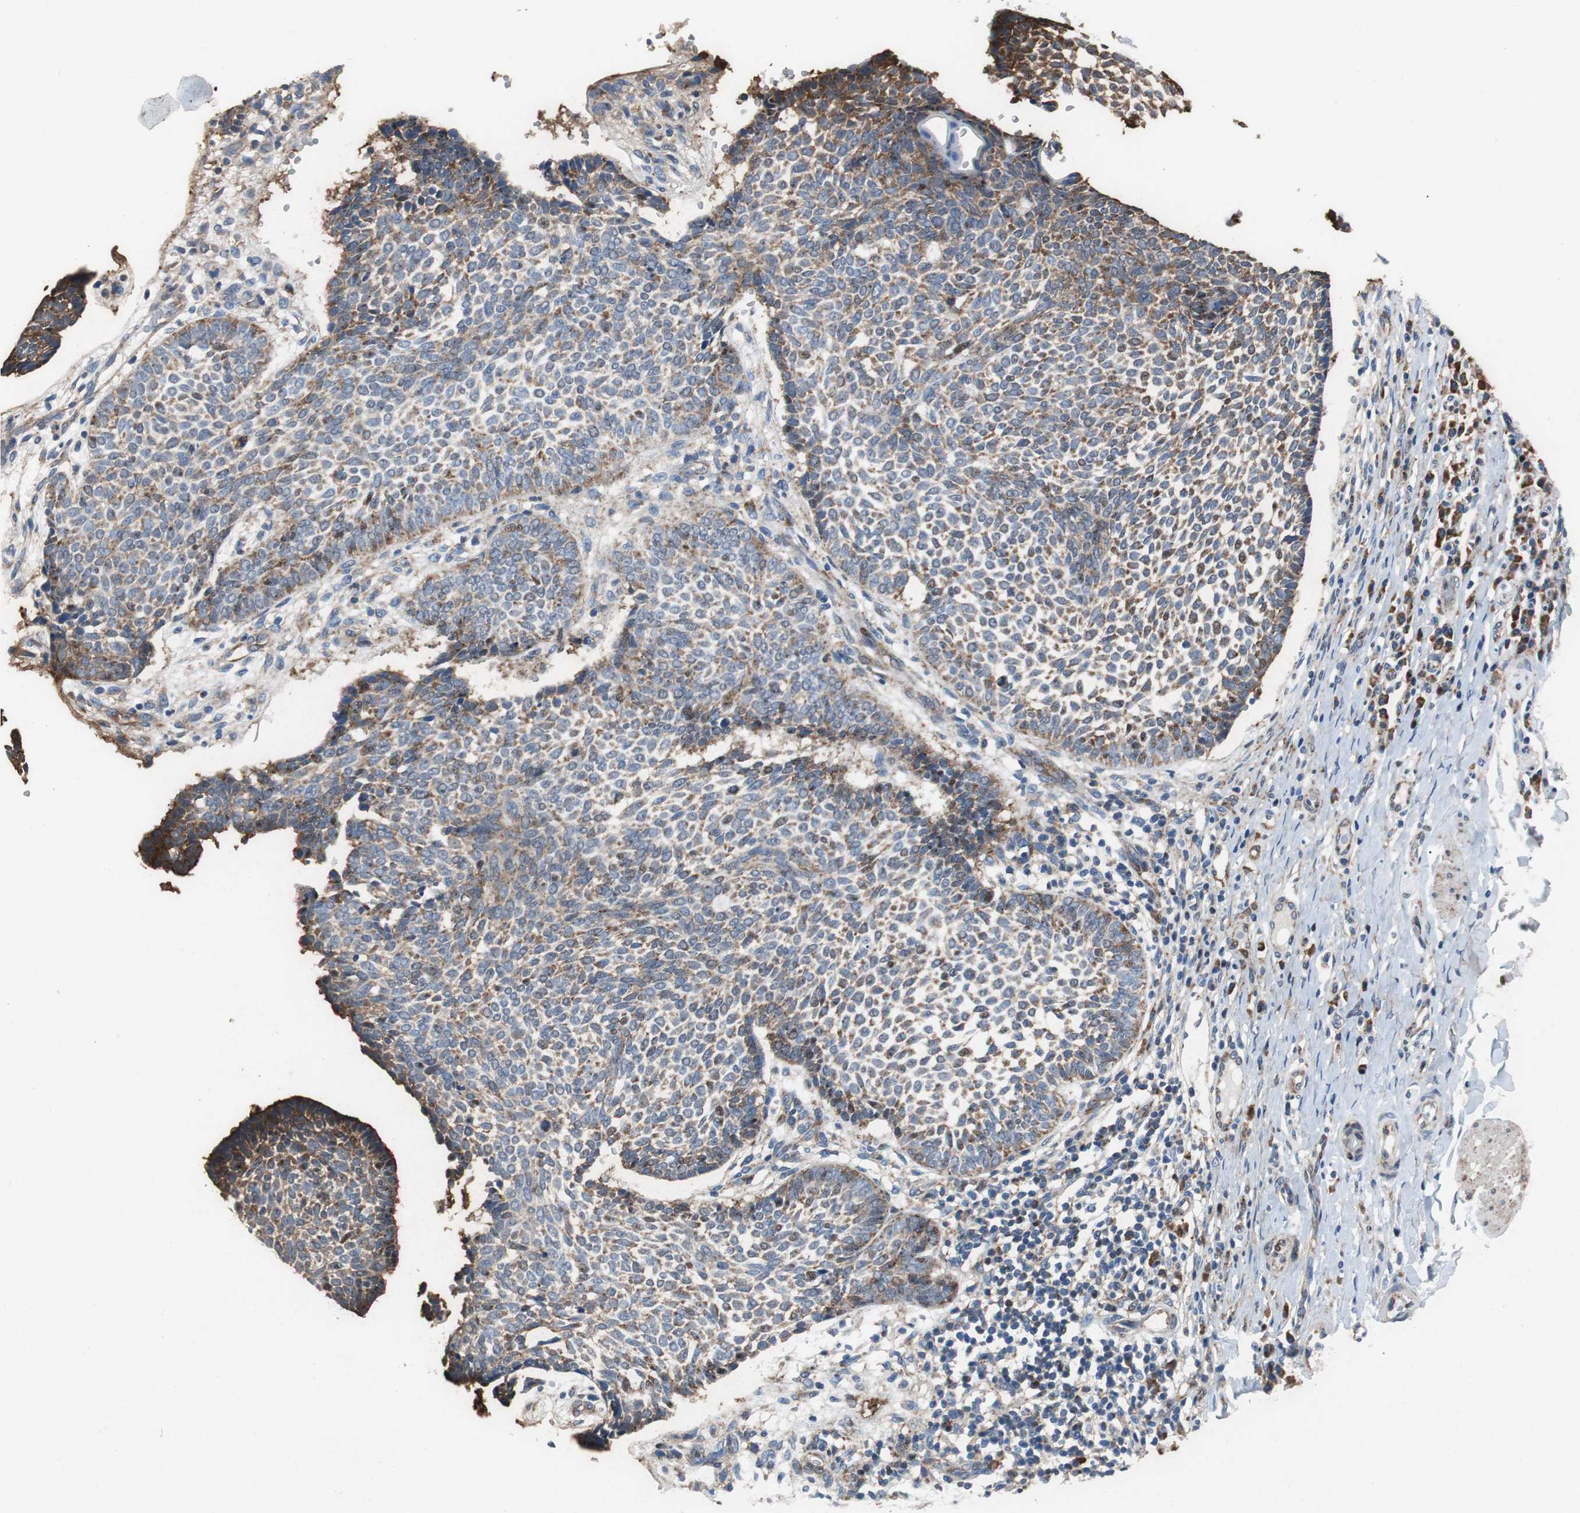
{"staining": {"intensity": "strong", "quantity": ">75%", "location": "cytoplasmic/membranous"}, "tissue": "skin cancer", "cell_type": "Tumor cells", "image_type": "cancer", "snomed": [{"axis": "morphology", "description": "Normal tissue, NOS"}, {"axis": "morphology", "description": "Basal cell carcinoma"}, {"axis": "topography", "description": "Skin"}], "caption": "Skin basal cell carcinoma stained with DAB (3,3'-diaminobenzidine) immunohistochemistry (IHC) exhibits high levels of strong cytoplasmic/membranous staining in about >75% of tumor cells.", "gene": "RPL35", "patient": {"sex": "male", "age": 87}}